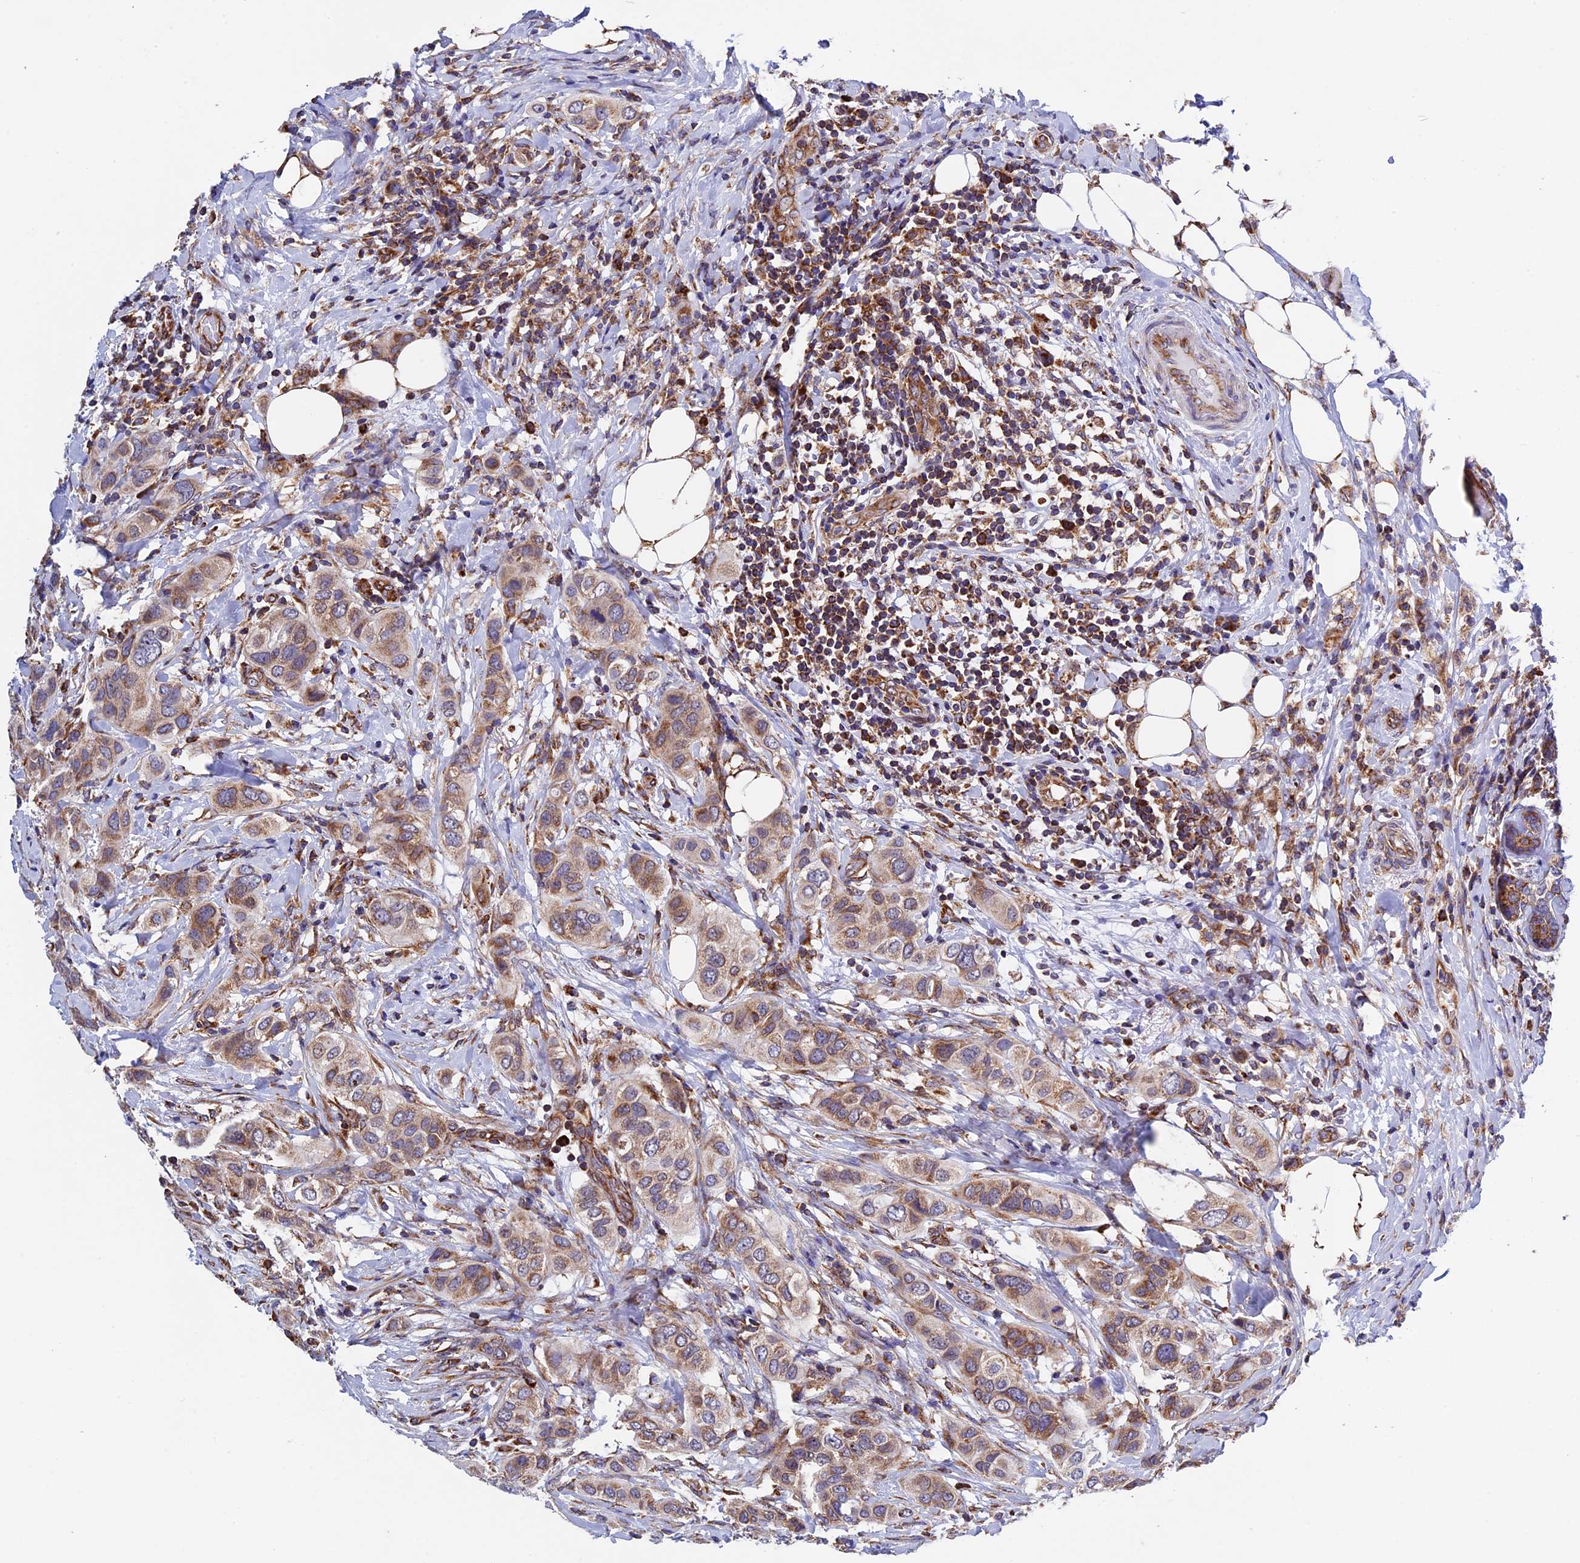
{"staining": {"intensity": "moderate", "quantity": ">75%", "location": "cytoplasmic/membranous"}, "tissue": "breast cancer", "cell_type": "Tumor cells", "image_type": "cancer", "snomed": [{"axis": "morphology", "description": "Lobular carcinoma"}, {"axis": "topography", "description": "Breast"}], "caption": "Protein expression analysis of human breast lobular carcinoma reveals moderate cytoplasmic/membranous expression in about >75% of tumor cells. (DAB (3,3'-diaminobenzidine) IHC with brightfield microscopy, high magnification).", "gene": "SLC9A5", "patient": {"sex": "female", "age": 51}}